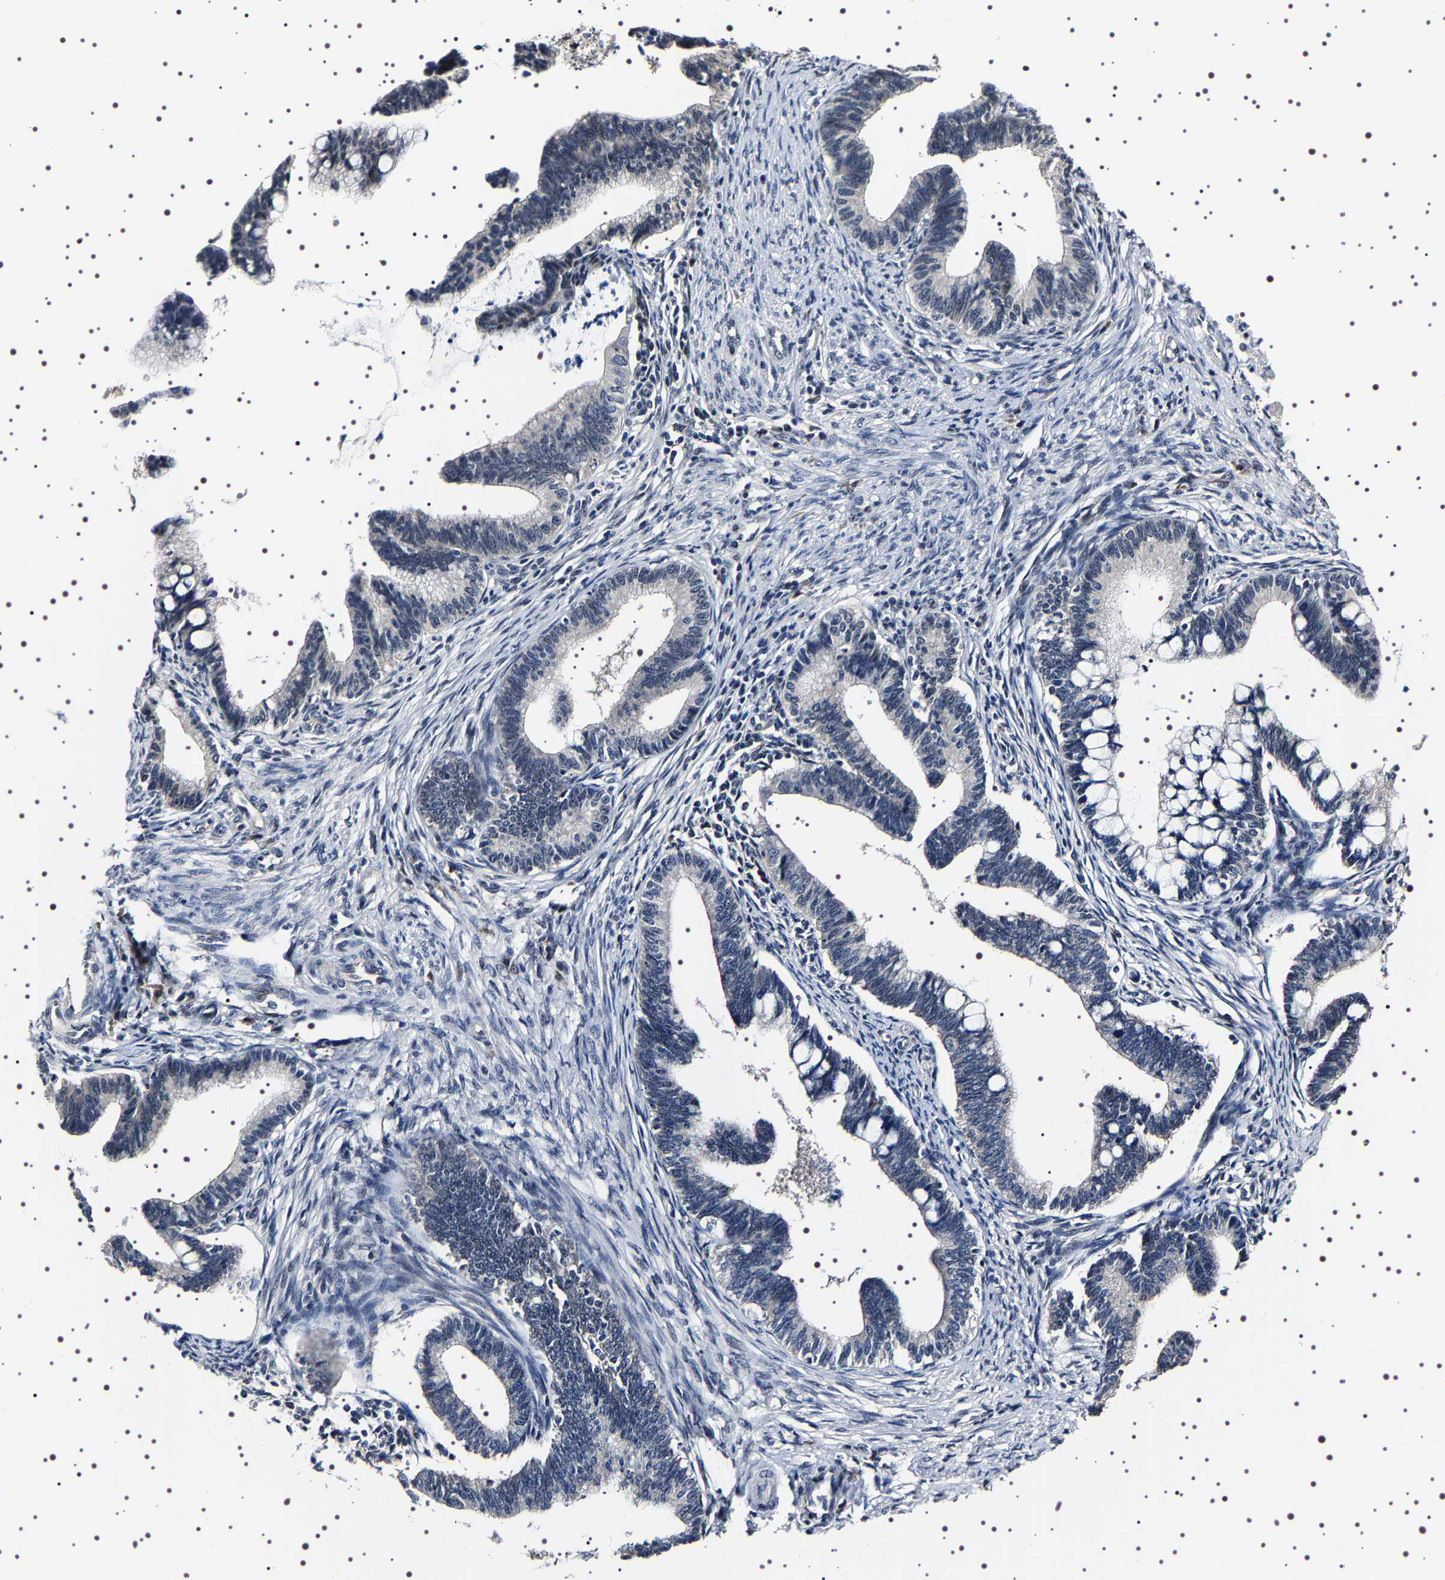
{"staining": {"intensity": "weak", "quantity": "<25%", "location": "nuclear"}, "tissue": "cervical cancer", "cell_type": "Tumor cells", "image_type": "cancer", "snomed": [{"axis": "morphology", "description": "Adenocarcinoma, NOS"}, {"axis": "topography", "description": "Cervix"}], "caption": "Tumor cells are negative for brown protein staining in cervical cancer (adenocarcinoma).", "gene": "GNL3", "patient": {"sex": "female", "age": 36}}